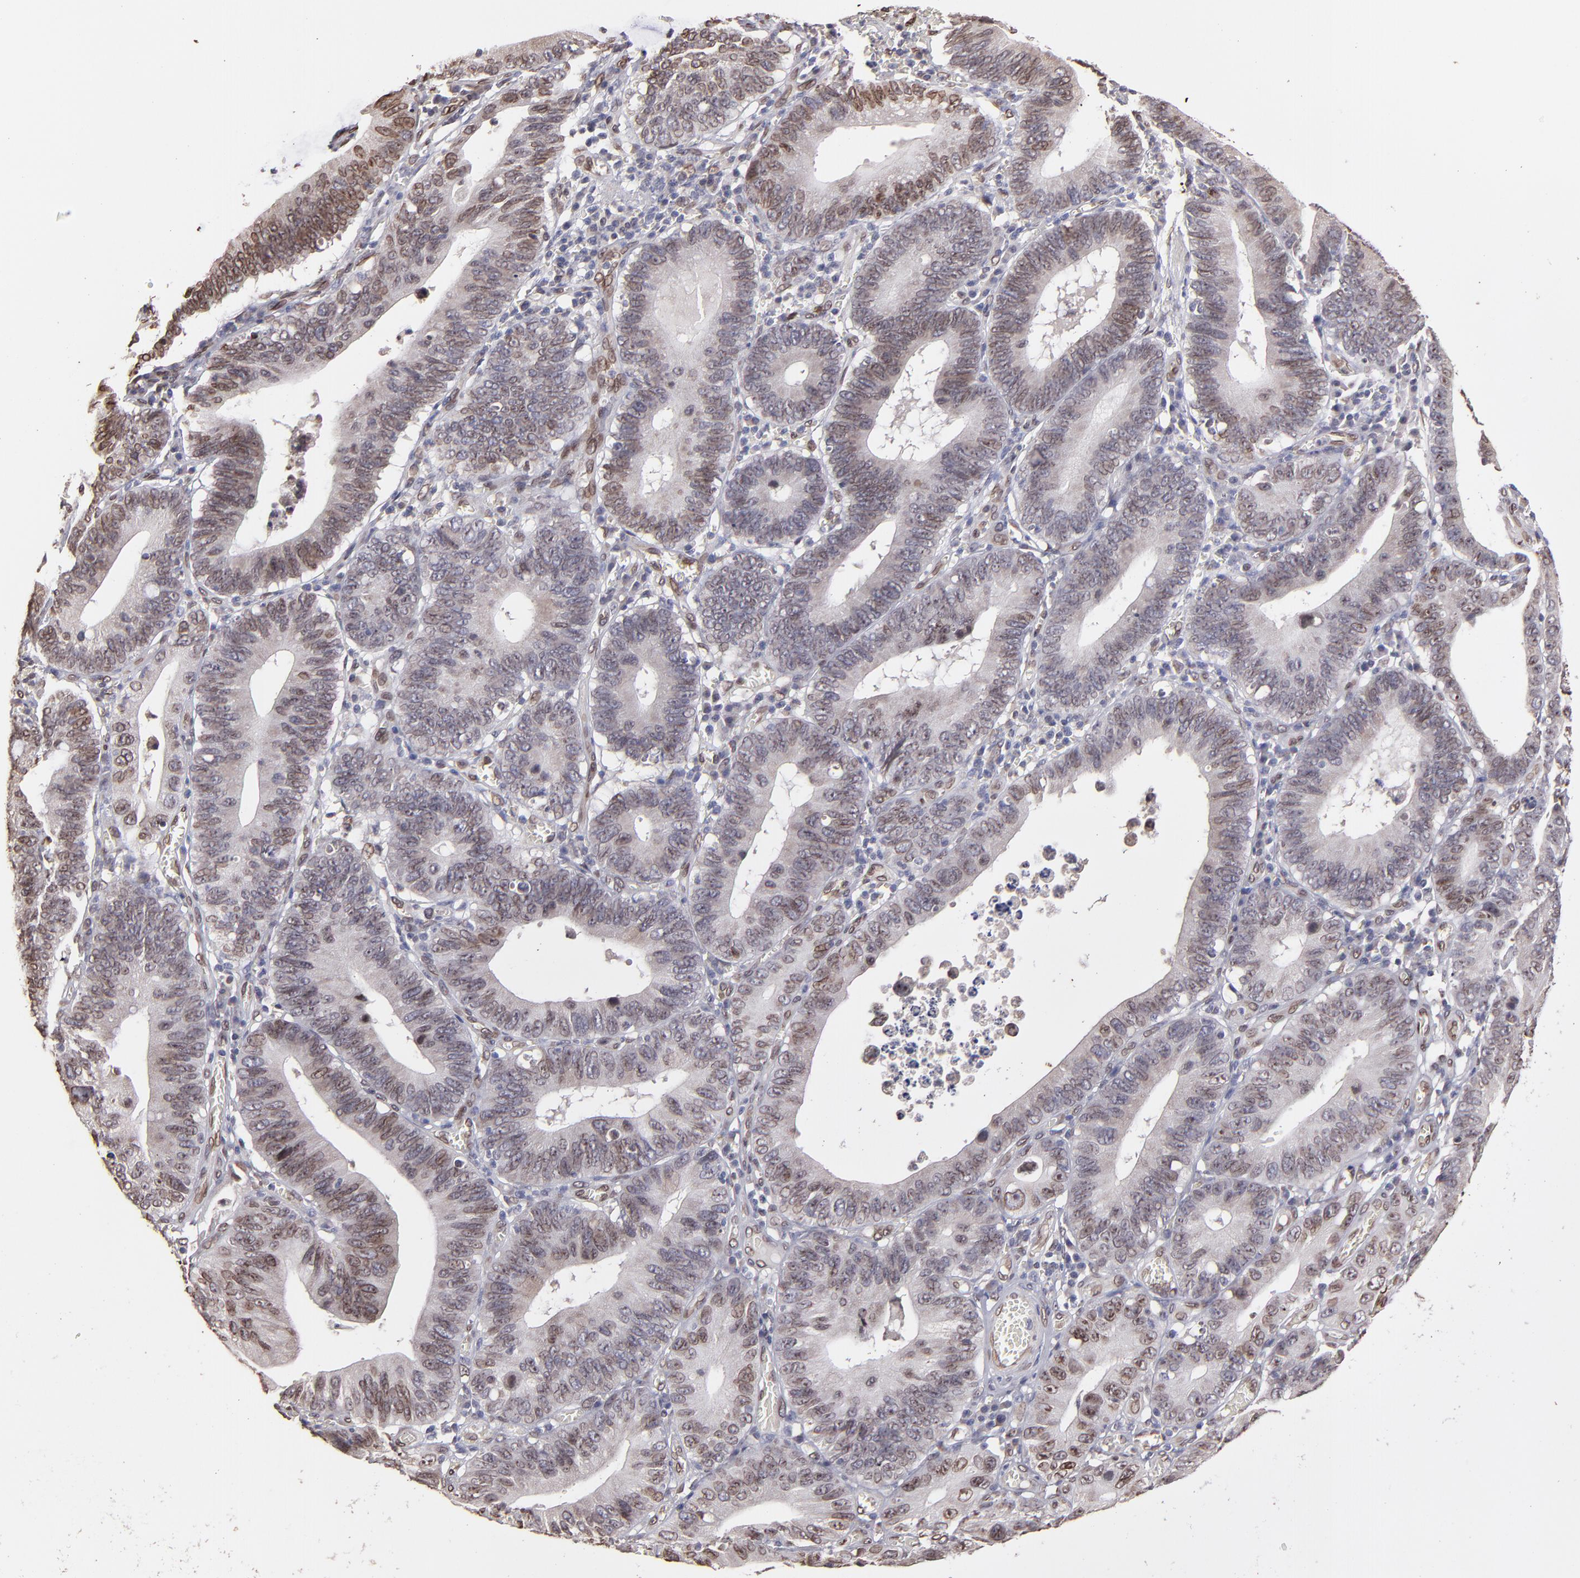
{"staining": {"intensity": "weak", "quantity": "25%-75%", "location": "cytoplasmic/membranous,nuclear"}, "tissue": "stomach cancer", "cell_type": "Tumor cells", "image_type": "cancer", "snomed": [{"axis": "morphology", "description": "Adenocarcinoma, NOS"}, {"axis": "topography", "description": "Stomach"}, {"axis": "topography", "description": "Gastric cardia"}], "caption": "The immunohistochemical stain shows weak cytoplasmic/membranous and nuclear staining in tumor cells of stomach cancer (adenocarcinoma) tissue. The protein is stained brown, and the nuclei are stained in blue (DAB (3,3'-diaminobenzidine) IHC with brightfield microscopy, high magnification).", "gene": "PUM3", "patient": {"sex": "male", "age": 59}}